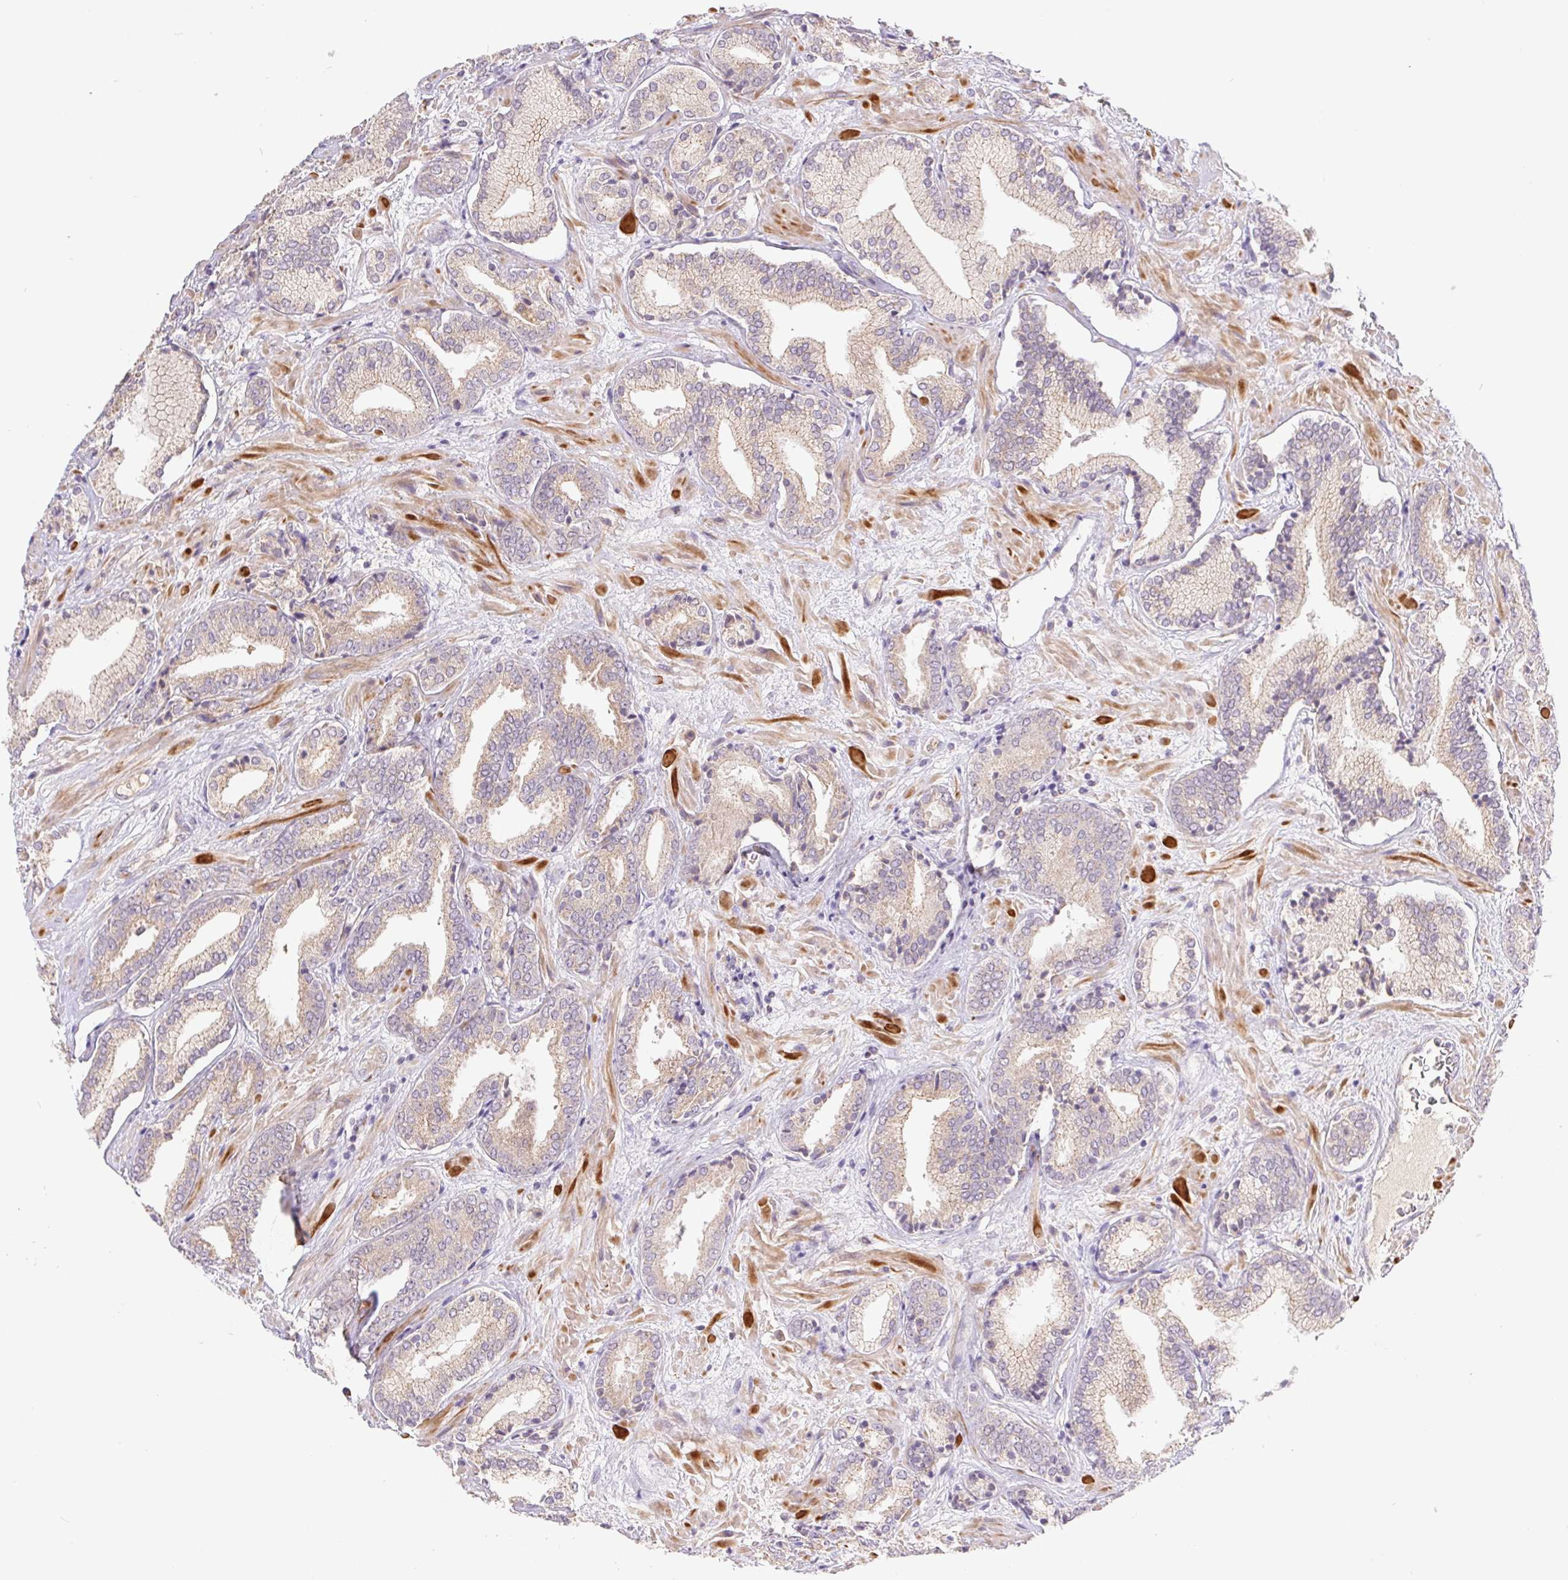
{"staining": {"intensity": "weak", "quantity": "25%-75%", "location": "cytoplasmic/membranous"}, "tissue": "prostate cancer", "cell_type": "Tumor cells", "image_type": "cancer", "snomed": [{"axis": "morphology", "description": "Adenocarcinoma, High grade"}, {"axis": "topography", "description": "Prostate"}], "caption": "Human prostate cancer stained with a brown dye displays weak cytoplasmic/membranous positive staining in approximately 25%-75% of tumor cells.", "gene": "EMC6", "patient": {"sex": "male", "age": 56}}